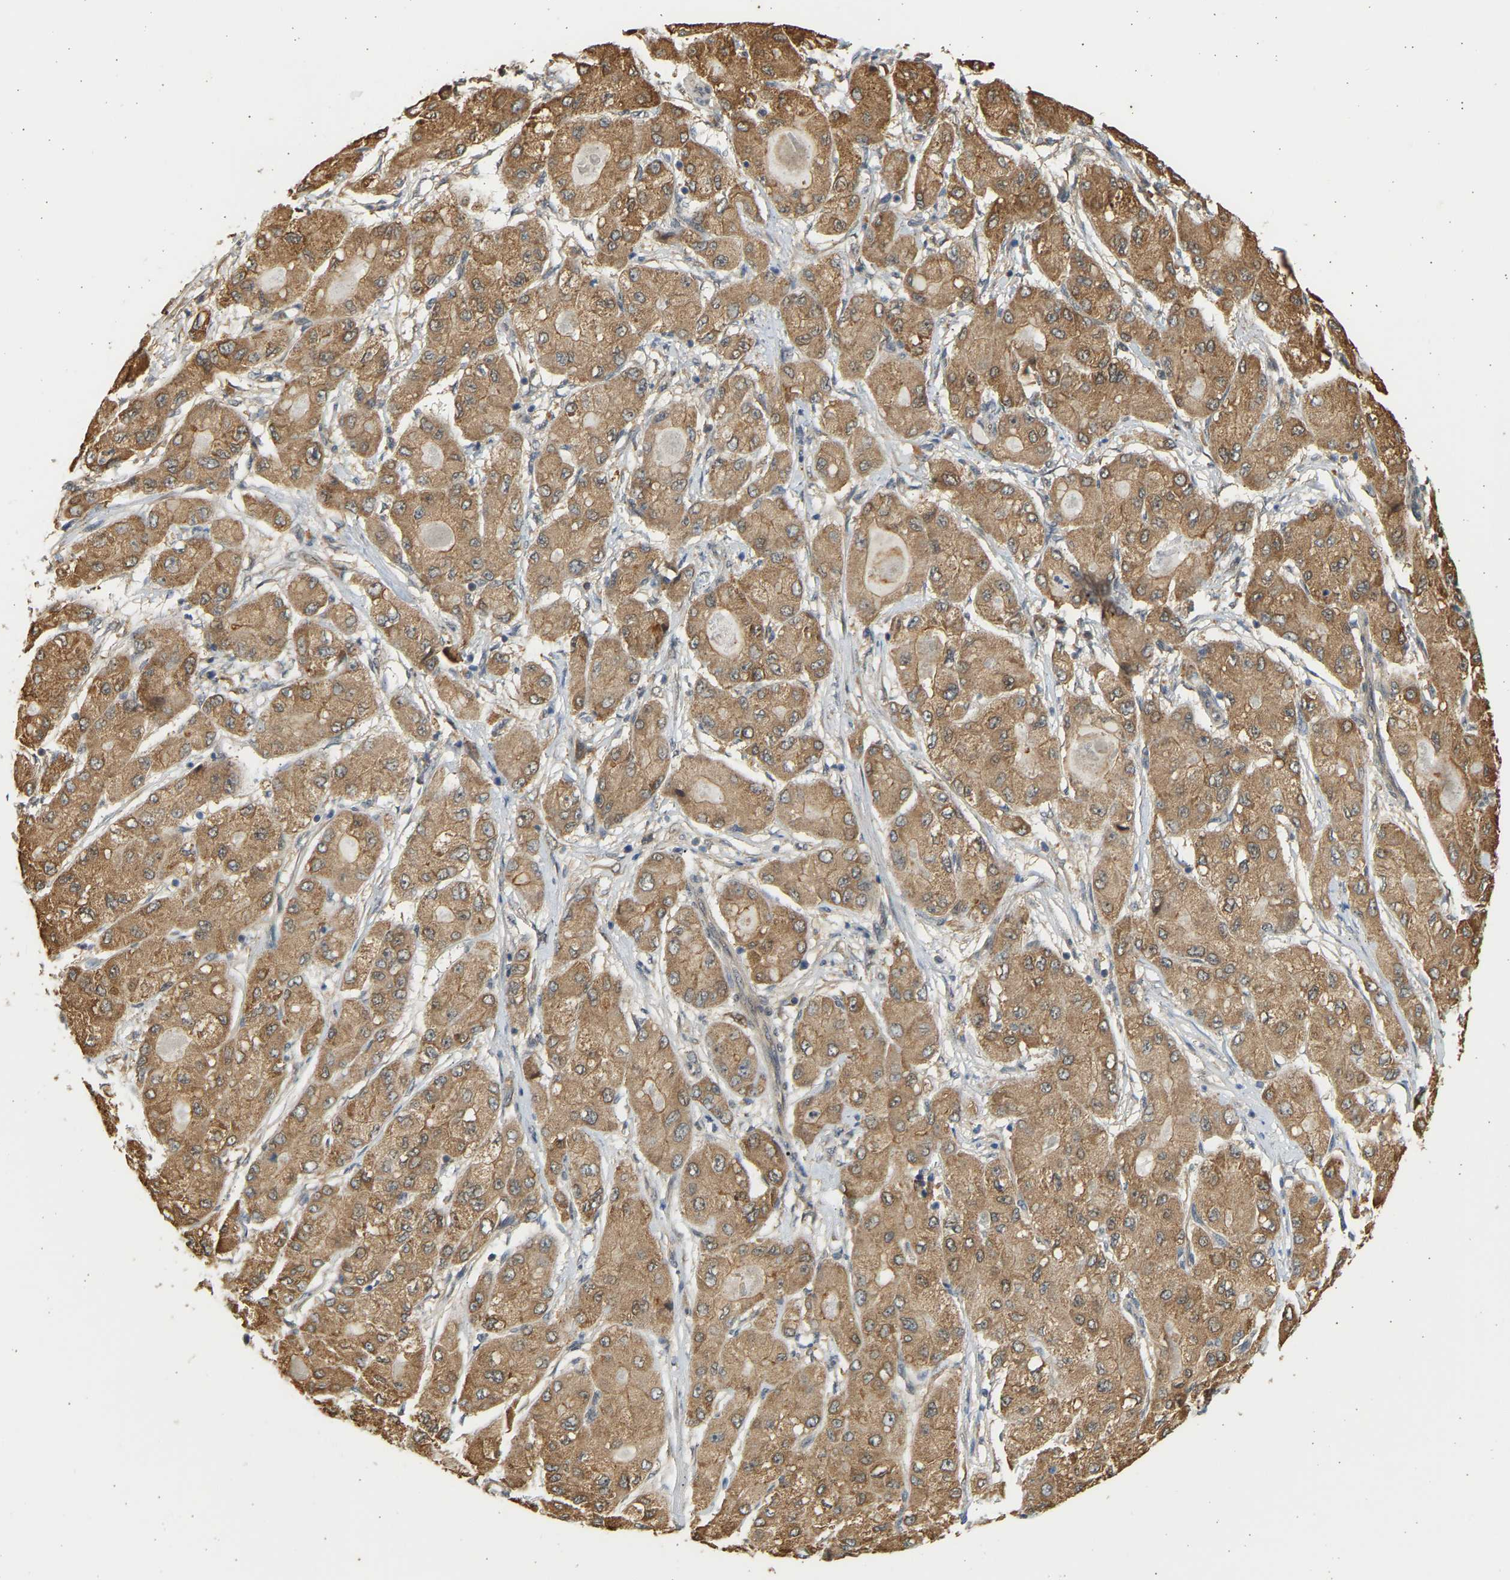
{"staining": {"intensity": "moderate", "quantity": ">75%", "location": "cytoplasmic/membranous"}, "tissue": "liver cancer", "cell_type": "Tumor cells", "image_type": "cancer", "snomed": [{"axis": "morphology", "description": "Carcinoma, Hepatocellular, NOS"}, {"axis": "topography", "description": "Liver"}], "caption": "This image displays liver hepatocellular carcinoma stained with IHC to label a protein in brown. The cytoplasmic/membranous of tumor cells show moderate positivity for the protein. Nuclei are counter-stained blue.", "gene": "B4GALT6", "patient": {"sex": "male", "age": 80}}